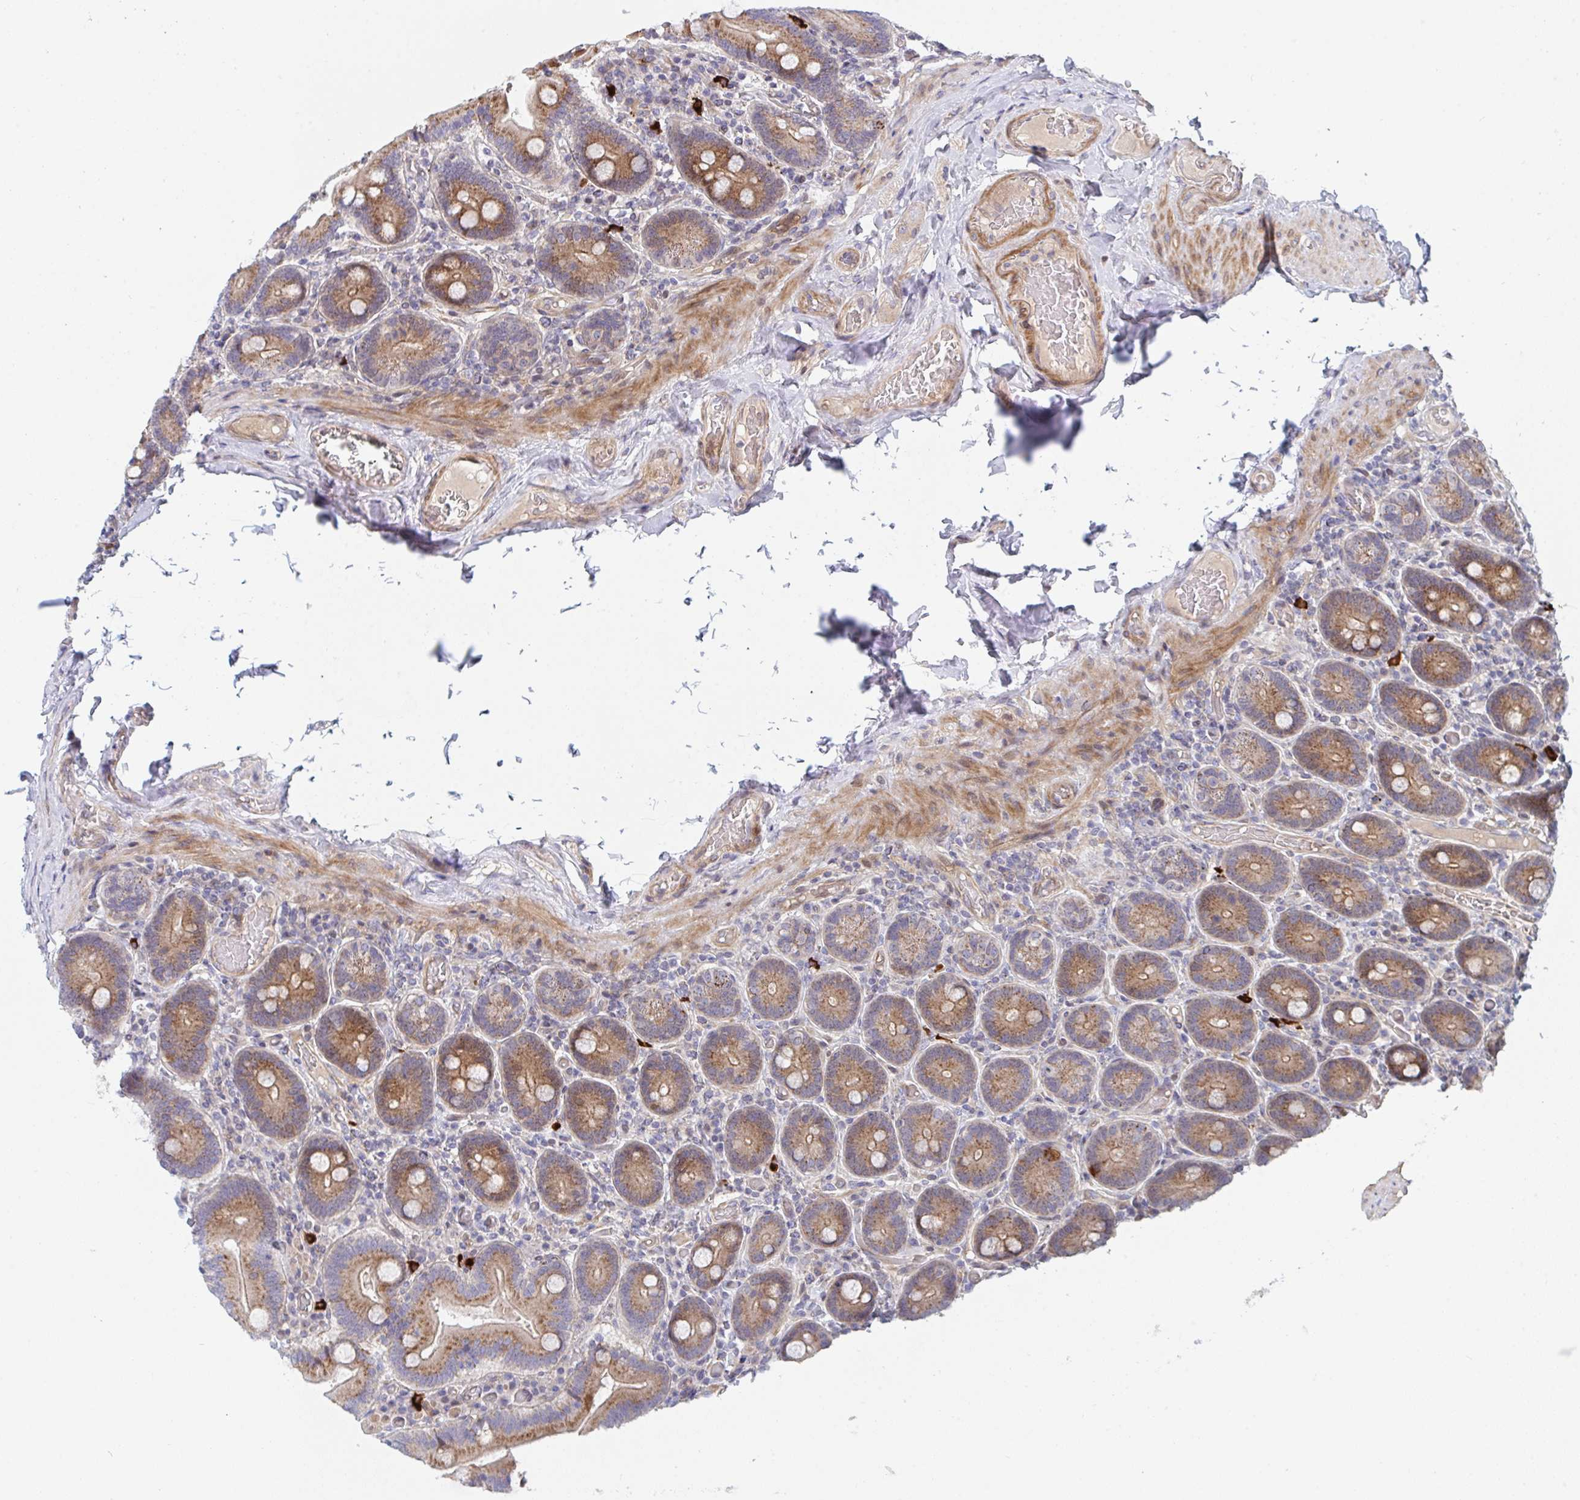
{"staining": {"intensity": "strong", "quantity": ">75%", "location": "cytoplasmic/membranous"}, "tissue": "duodenum", "cell_type": "Glandular cells", "image_type": "normal", "snomed": [{"axis": "morphology", "description": "Normal tissue, NOS"}, {"axis": "topography", "description": "Duodenum"}], "caption": "High-power microscopy captured an immunohistochemistry histopathology image of normal duodenum, revealing strong cytoplasmic/membranous staining in about >75% of glandular cells.", "gene": "TNFSF4", "patient": {"sex": "female", "age": 62}}